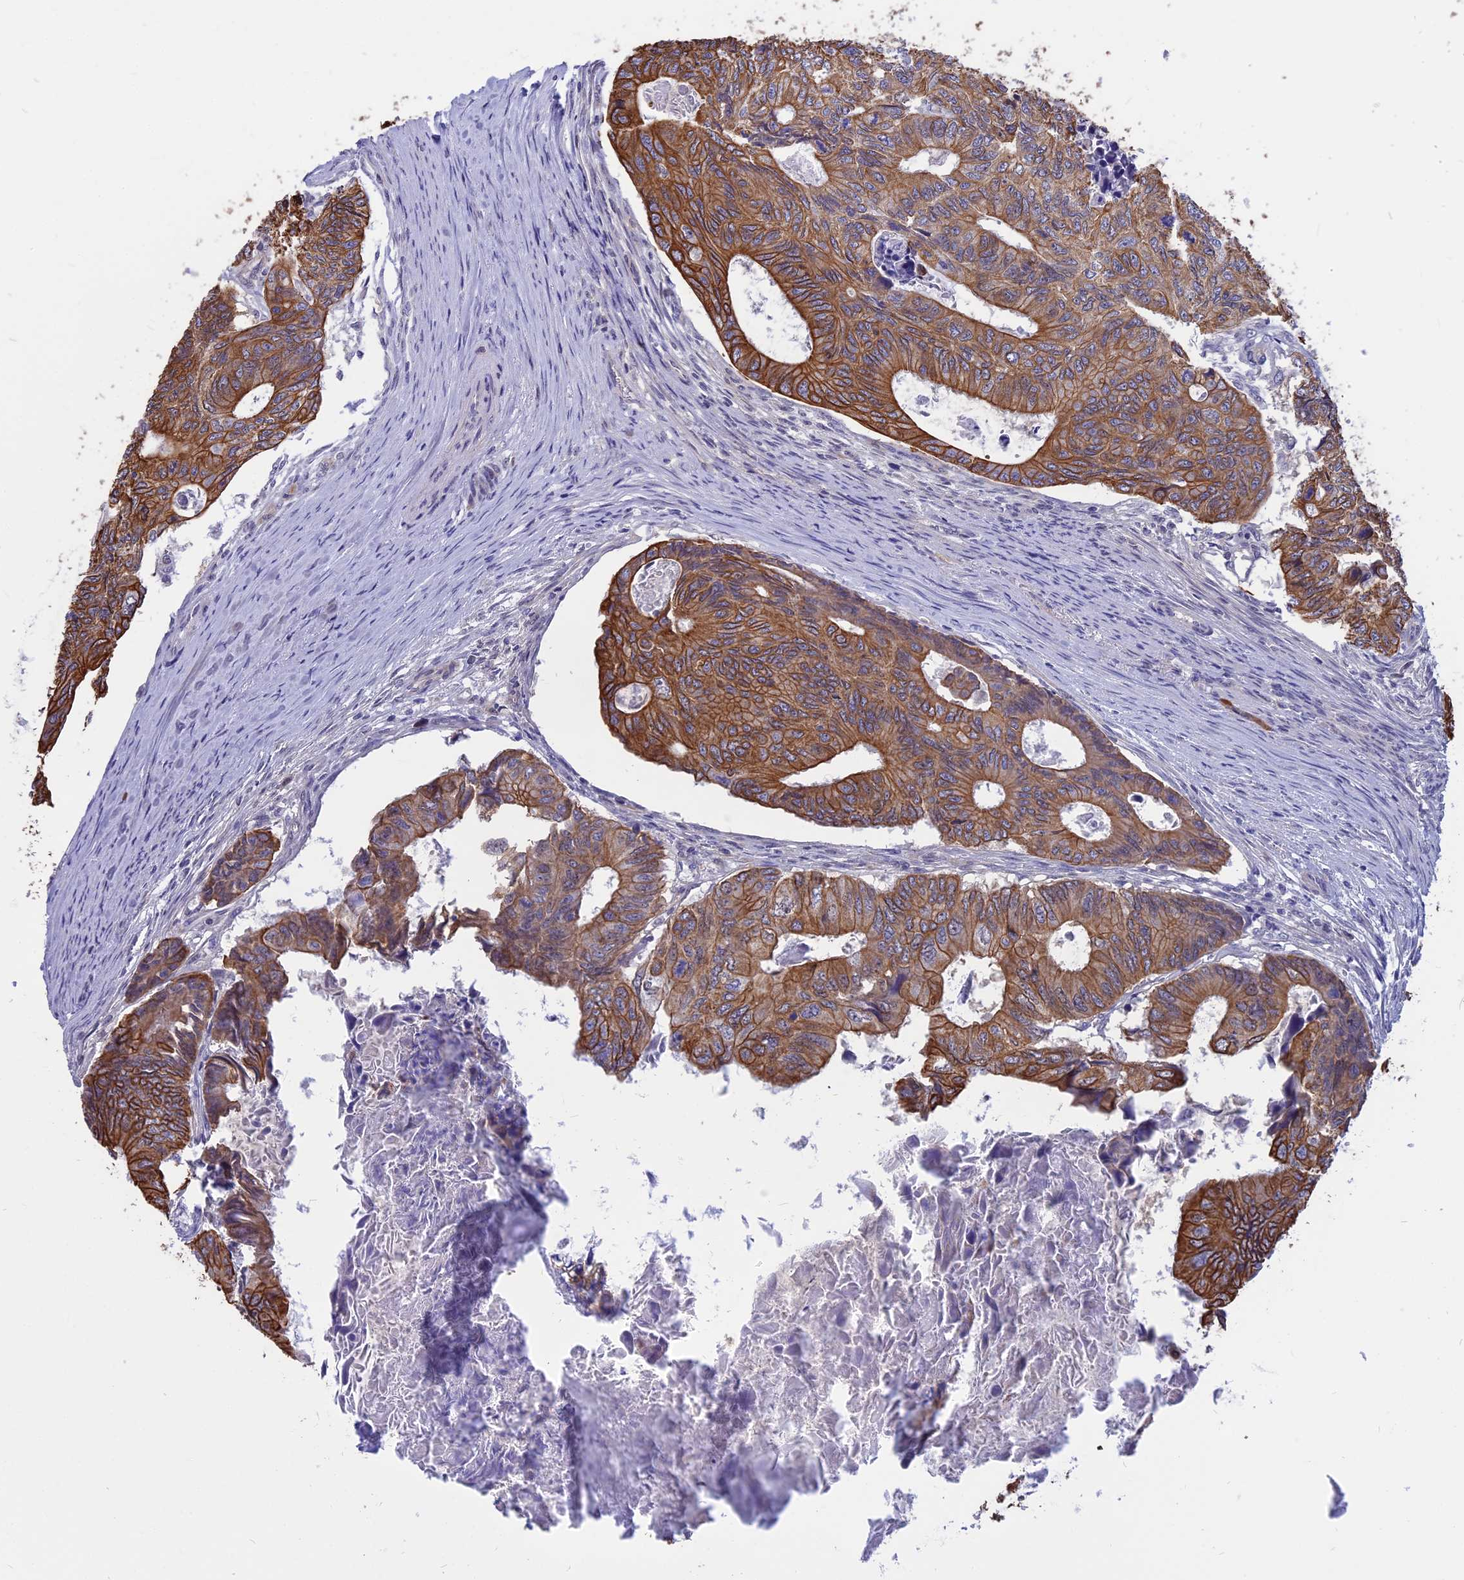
{"staining": {"intensity": "strong", "quantity": ">75%", "location": "cytoplasmic/membranous"}, "tissue": "colorectal cancer", "cell_type": "Tumor cells", "image_type": "cancer", "snomed": [{"axis": "morphology", "description": "Adenocarcinoma, NOS"}, {"axis": "topography", "description": "Colon"}], "caption": "Immunohistochemistry (IHC) of colorectal cancer (adenocarcinoma) reveals high levels of strong cytoplasmic/membranous expression in about >75% of tumor cells. Using DAB (brown) and hematoxylin (blue) stains, captured at high magnification using brightfield microscopy.", "gene": "STUB1", "patient": {"sex": "male", "age": 85}}